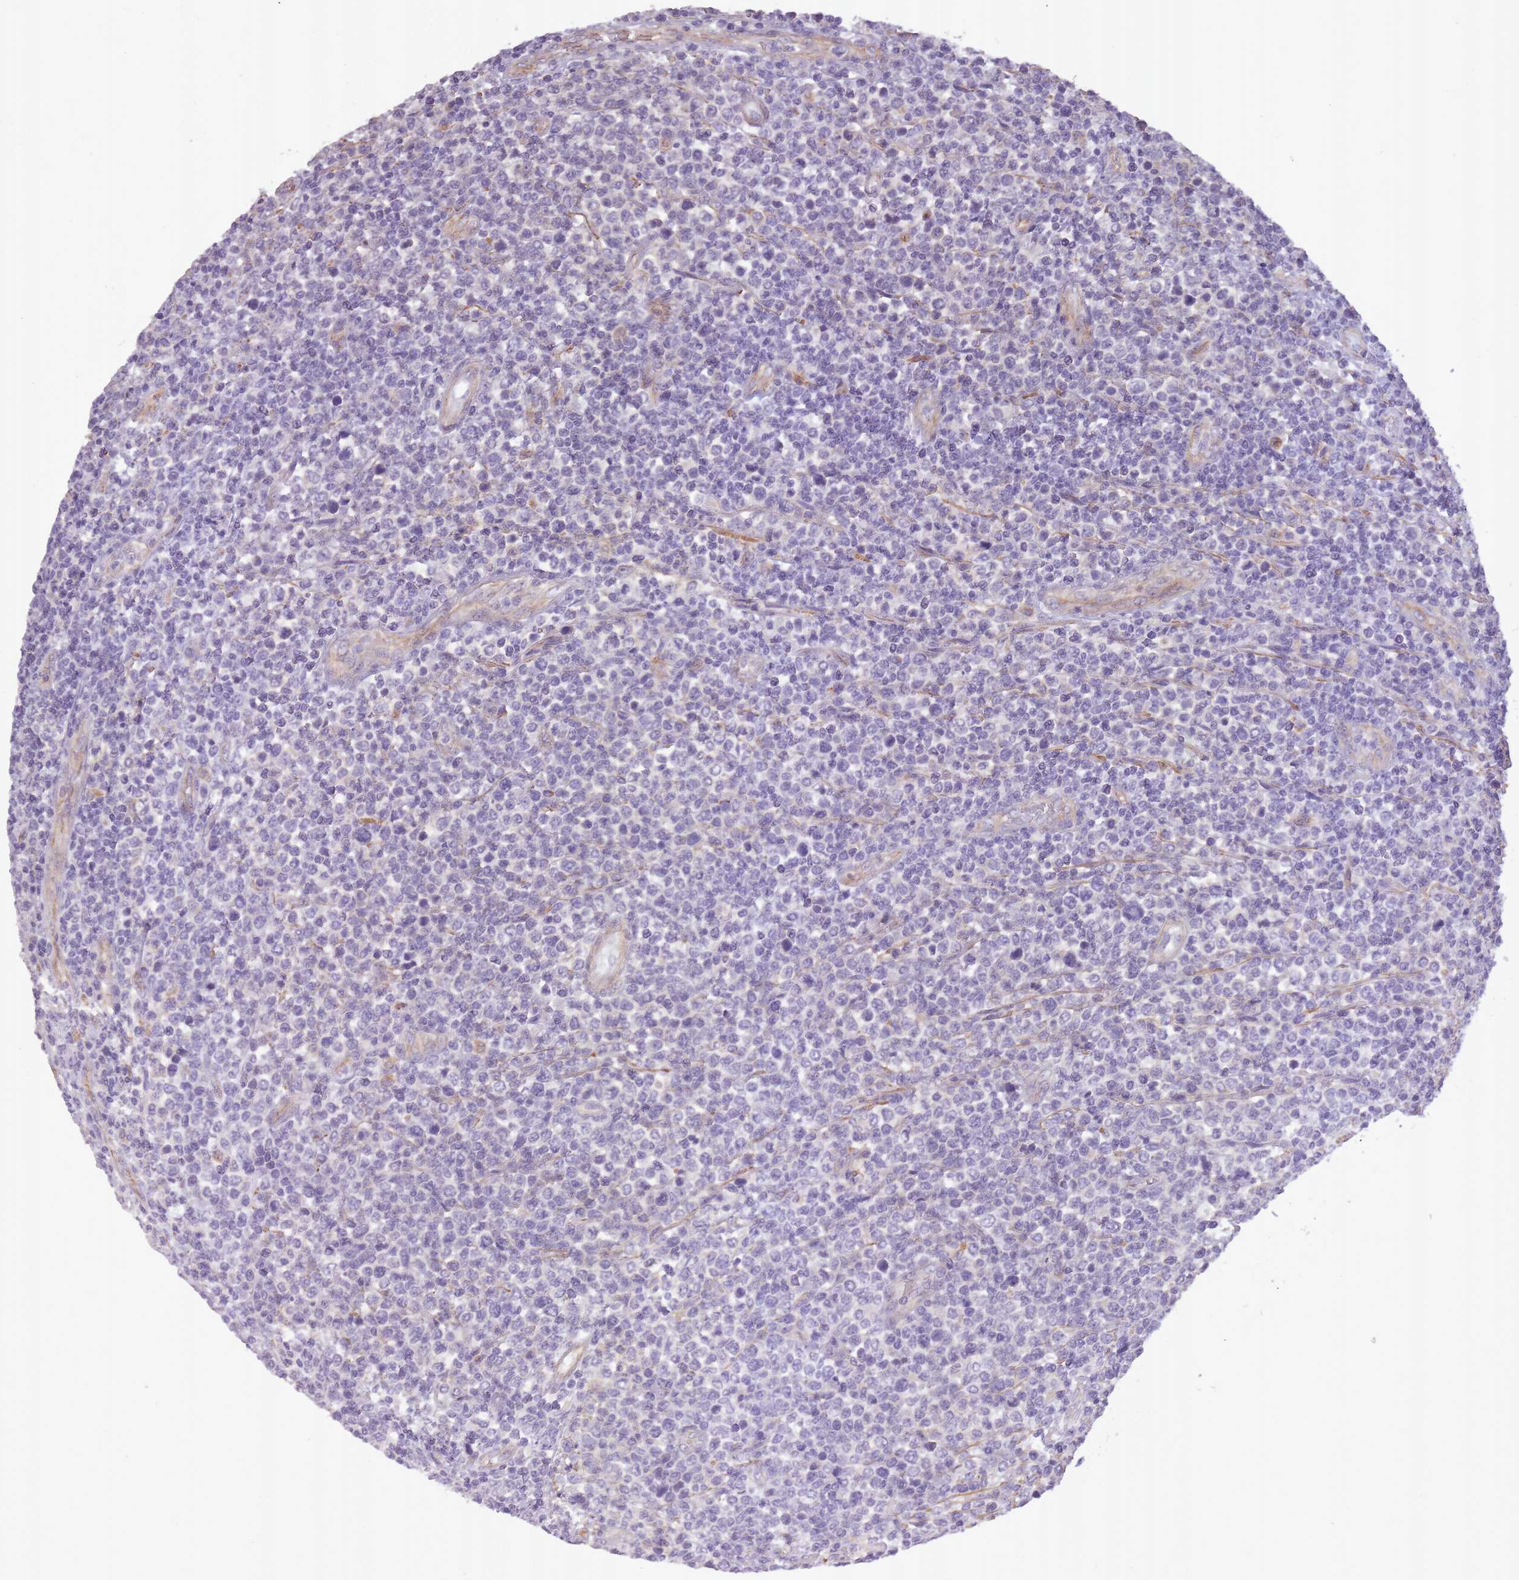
{"staining": {"intensity": "negative", "quantity": "none", "location": "none"}, "tissue": "lymphoma", "cell_type": "Tumor cells", "image_type": "cancer", "snomed": [{"axis": "morphology", "description": "Malignant lymphoma, non-Hodgkin's type, High grade"}, {"axis": "topography", "description": "Soft tissue"}], "caption": "Micrograph shows no protein positivity in tumor cells of high-grade malignant lymphoma, non-Hodgkin's type tissue. The staining is performed using DAB (3,3'-diaminobenzidine) brown chromogen with nuclei counter-stained in using hematoxylin.", "gene": "SLC8A2", "patient": {"sex": "female", "age": 56}}